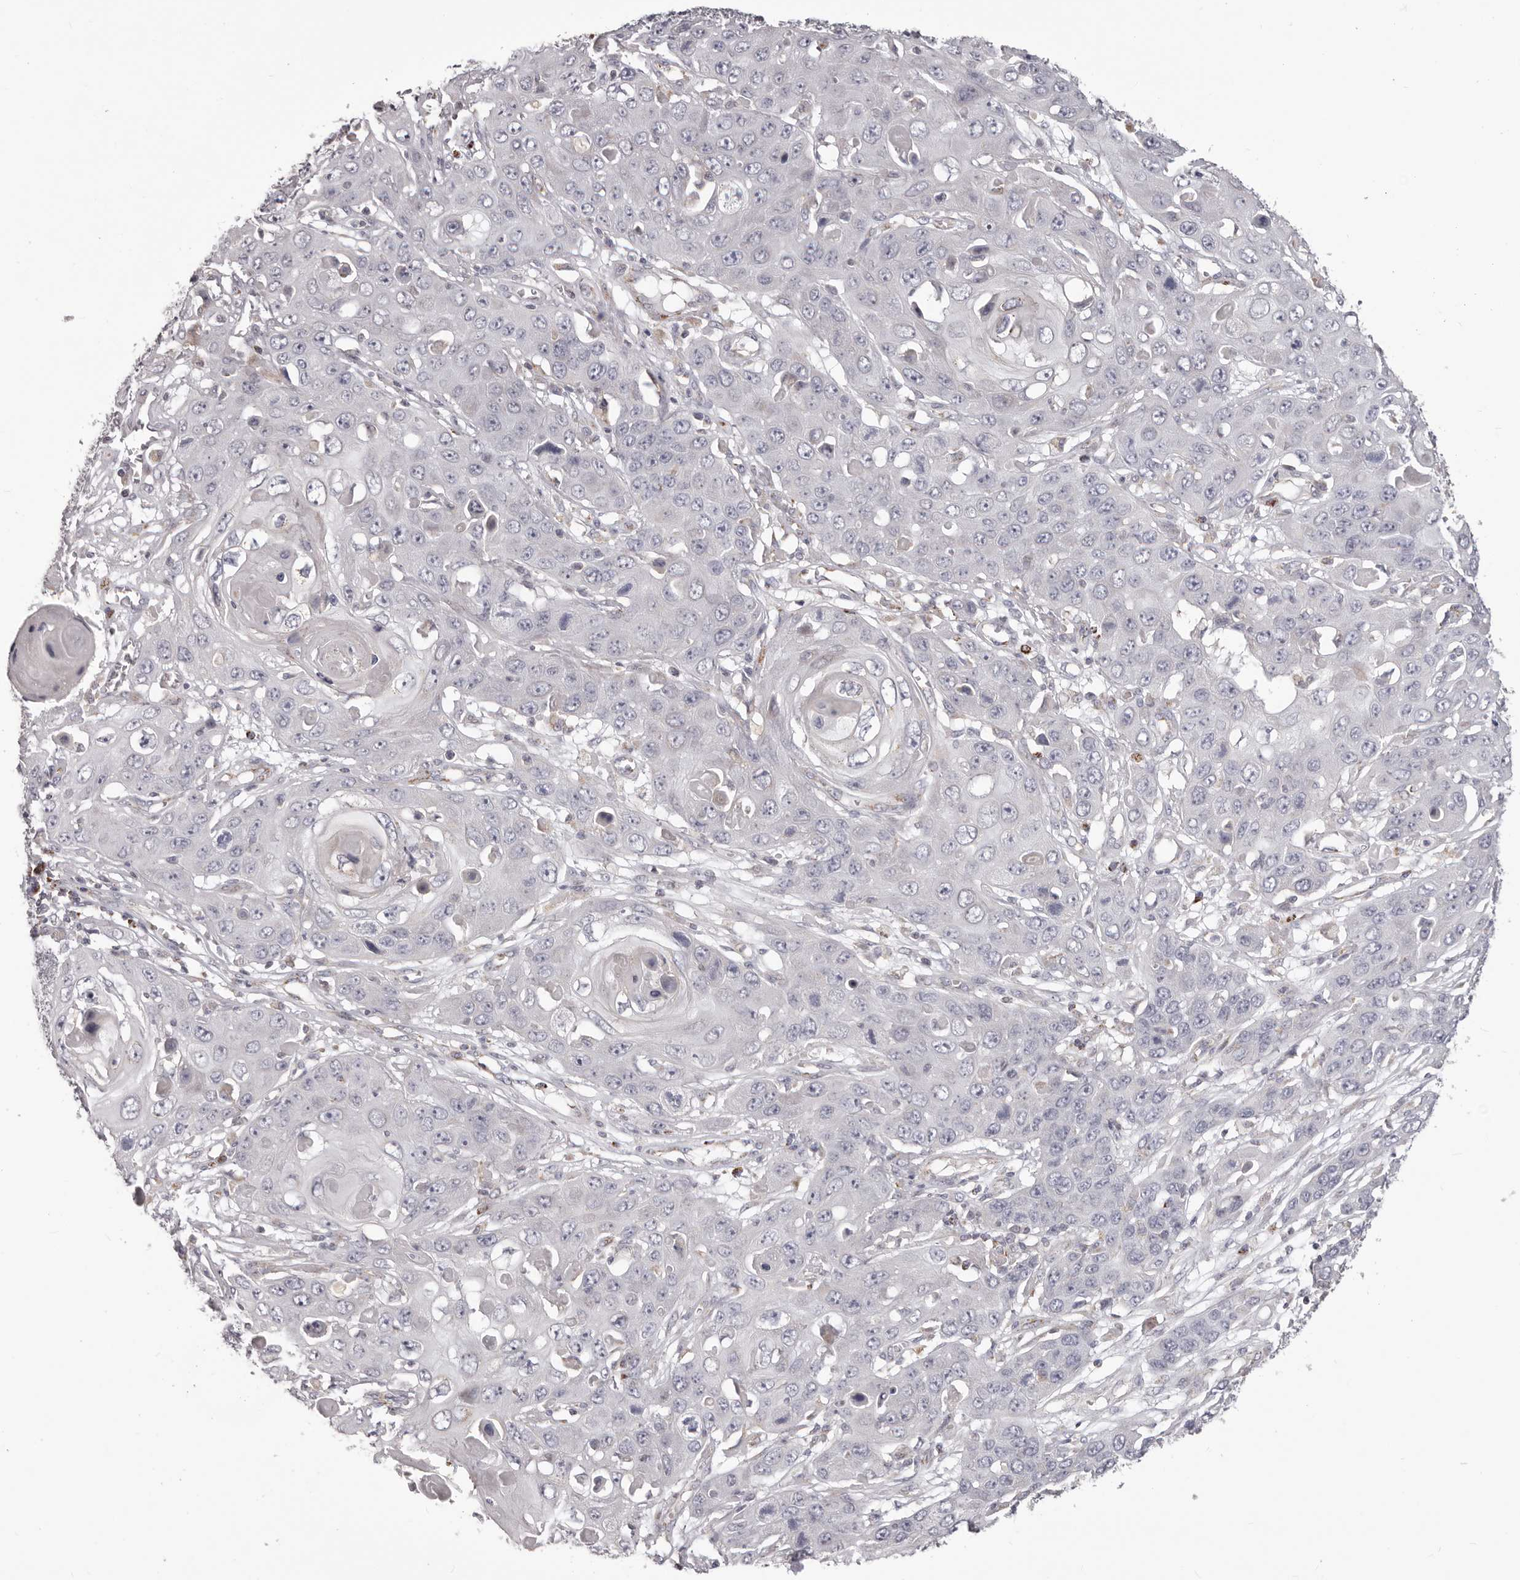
{"staining": {"intensity": "negative", "quantity": "none", "location": "none"}, "tissue": "skin cancer", "cell_type": "Tumor cells", "image_type": "cancer", "snomed": [{"axis": "morphology", "description": "Squamous cell carcinoma, NOS"}, {"axis": "topography", "description": "Skin"}], "caption": "IHC image of human skin cancer (squamous cell carcinoma) stained for a protein (brown), which shows no positivity in tumor cells. (DAB immunohistochemistry (IHC), high magnification).", "gene": "PRMT2", "patient": {"sex": "male", "age": 55}}